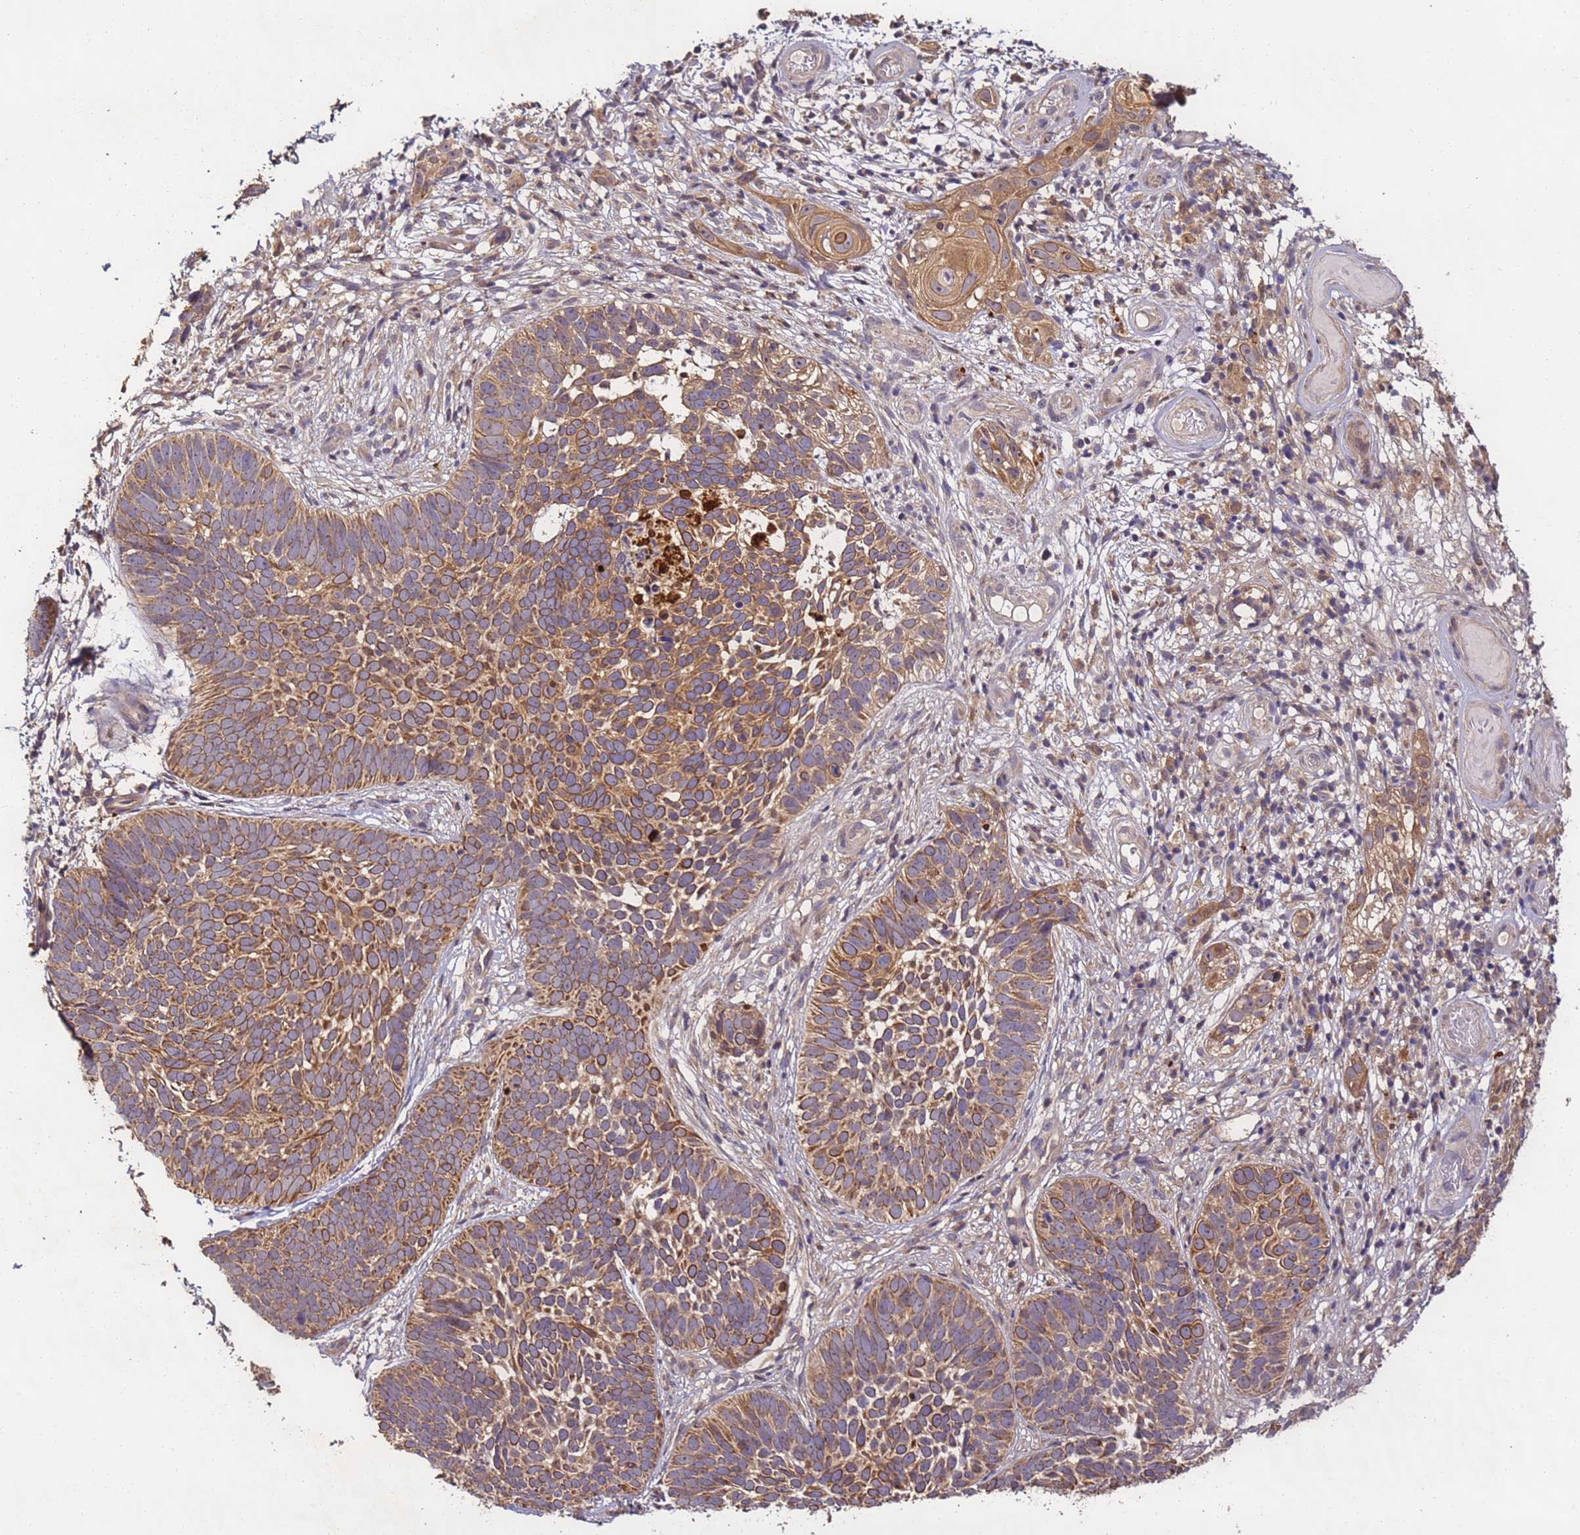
{"staining": {"intensity": "moderate", "quantity": ">75%", "location": "cytoplasmic/membranous"}, "tissue": "skin cancer", "cell_type": "Tumor cells", "image_type": "cancer", "snomed": [{"axis": "morphology", "description": "Basal cell carcinoma"}, {"axis": "topography", "description": "Skin"}], "caption": "Skin basal cell carcinoma stained with a brown dye reveals moderate cytoplasmic/membranous positive expression in about >75% of tumor cells.", "gene": "TIGAR", "patient": {"sex": "male", "age": 89}}